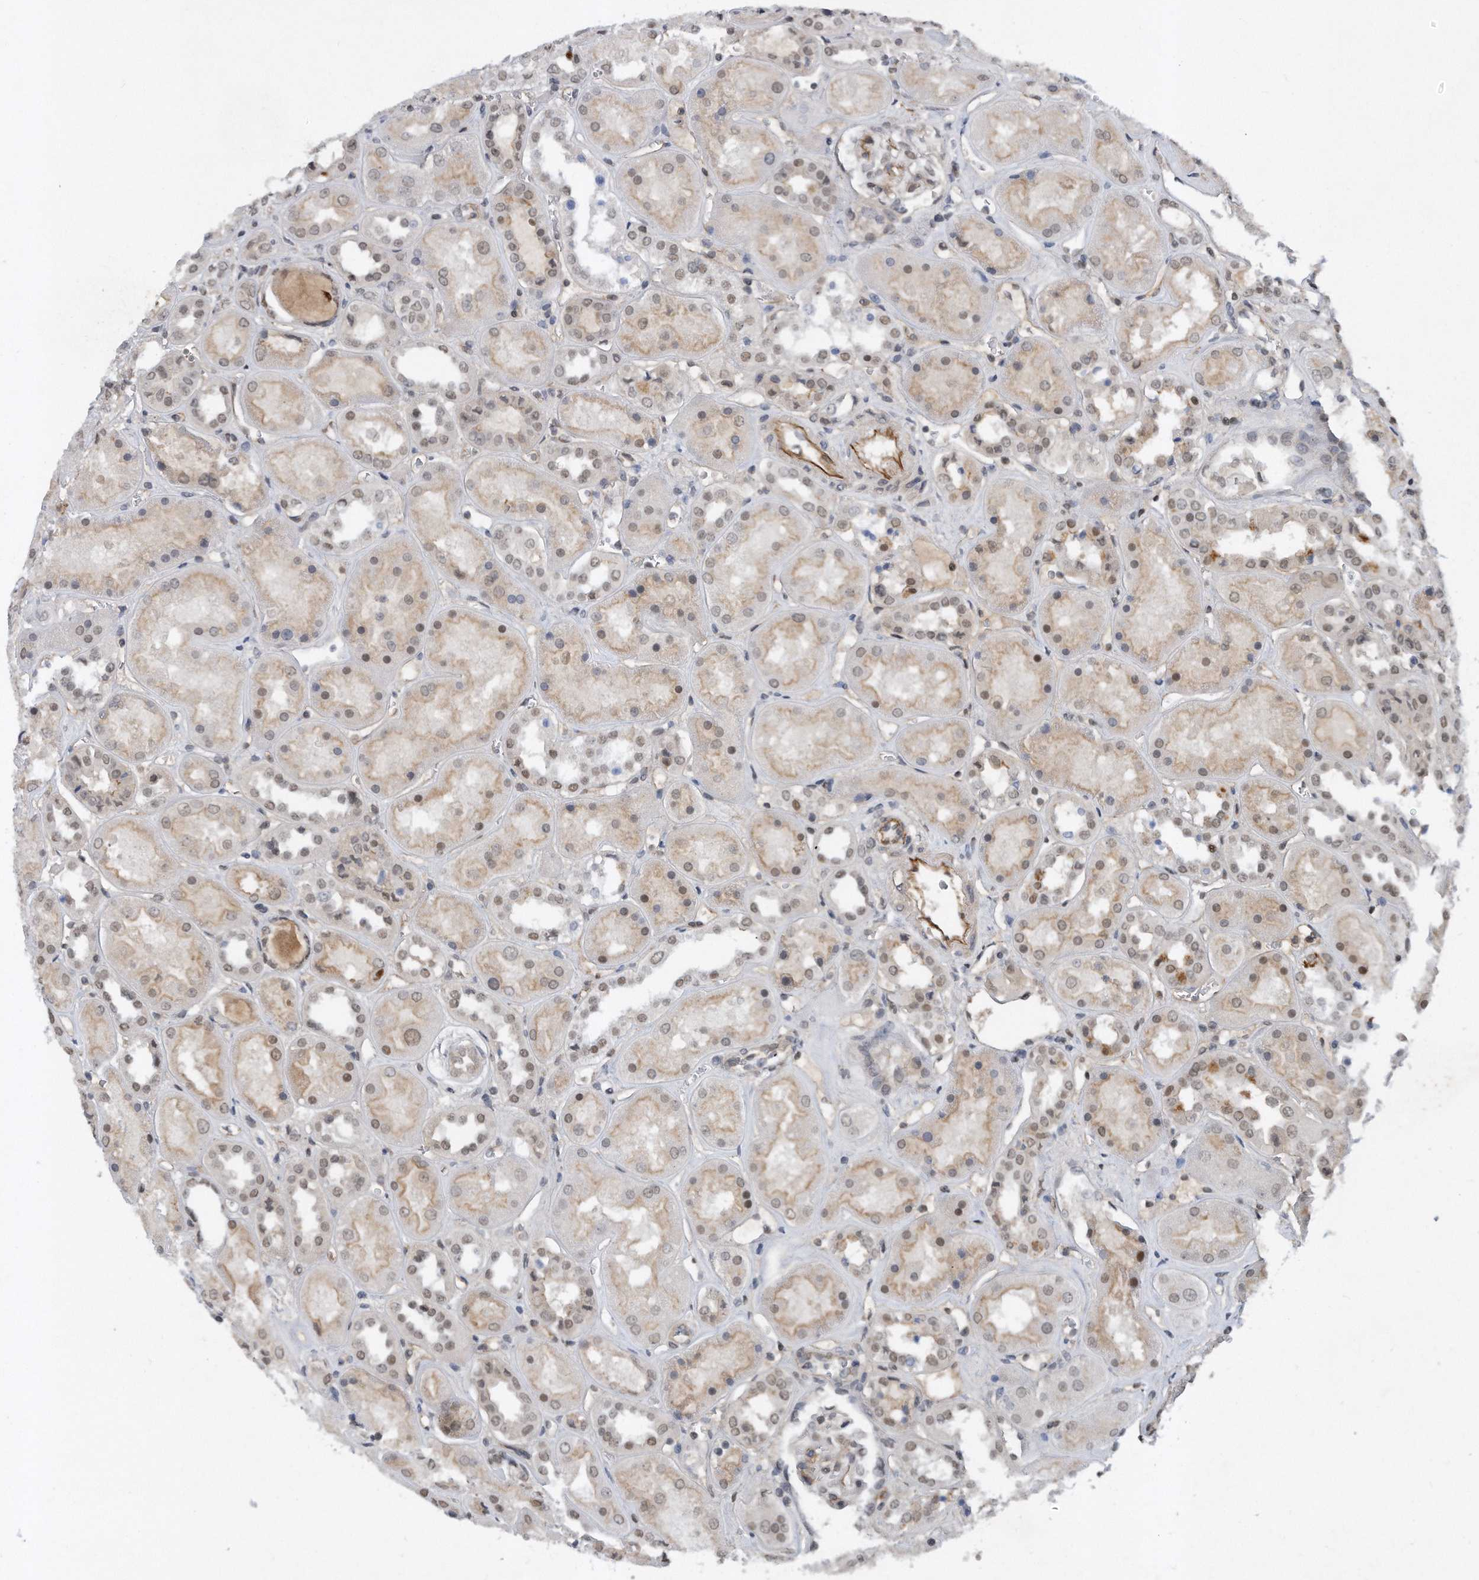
{"staining": {"intensity": "negative", "quantity": "none", "location": "none"}, "tissue": "kidney", "cell_type": "Cells in glomeruli", "image_type": "normal", "snomed": [{"axis": "morphology", "description": "Normal tissue, NOS"}, {"axis": "topography", "description": "Kidney"}], "caption": "A photomicrograph of kidney stained for a protein shows no brown staining in cells in glomeruli. (Brightfield microscopy of DAB (3,3'-diaminobenzidine) immunohistochemistry at high magnification).", "gene": "TP53INP1", "patient": {"sex": "male", "age": 70}}